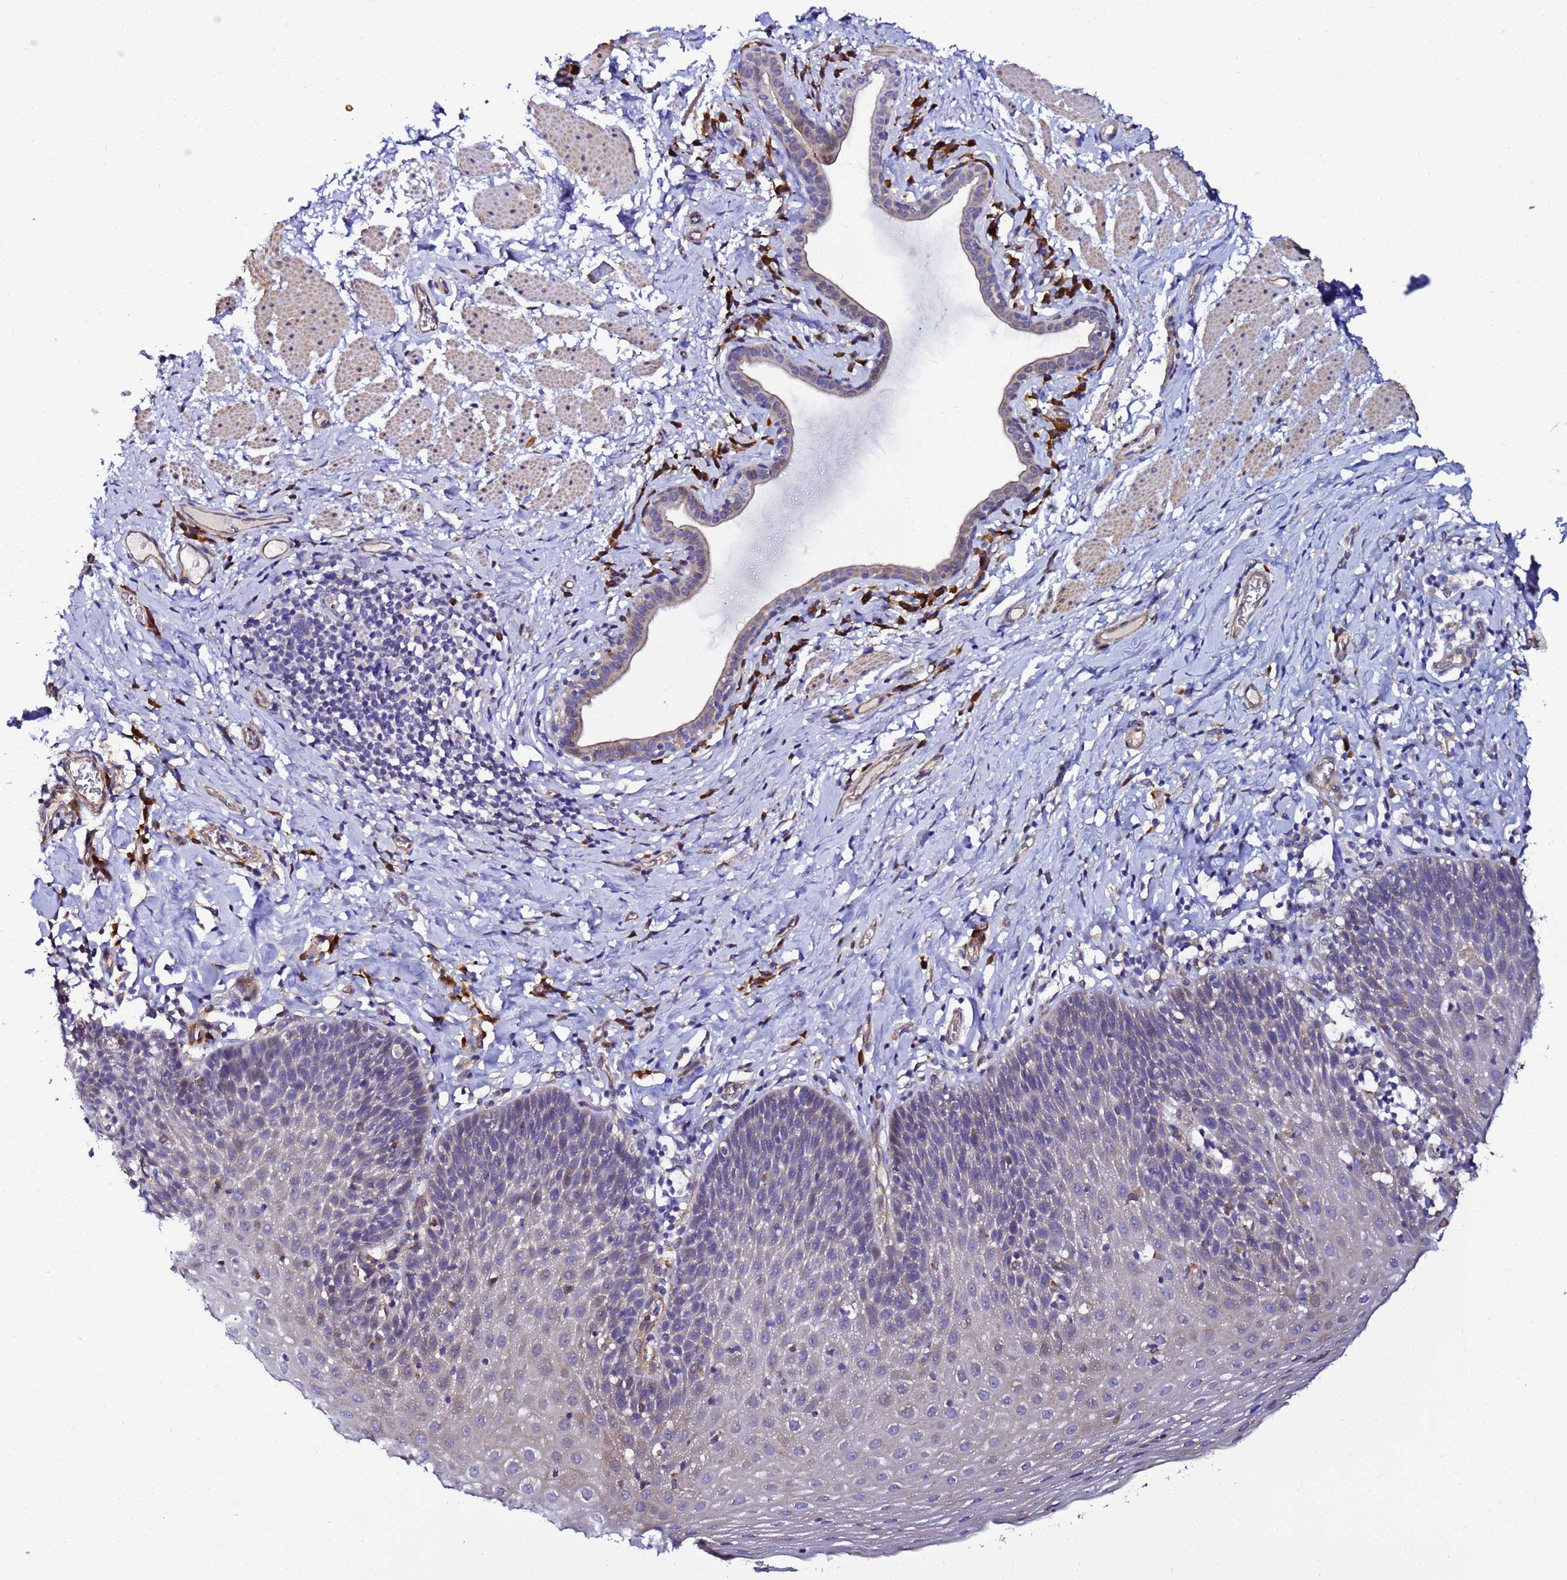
{"staining": {"intensity": "moderate", "quantity": "<25%", "location": "cytoplasmic/membranous"}, "tissue": "esophagus", "cell_type": "Squamous epithelial cells", "image_type": "normal", "snomed": [{"axis": "morphology", "description": "Normal tissue, NOS"}, {"axis": "topography", "description": "Esophagus"}], "caption": "Immunohistochemistry photomicrograph of normal human esophagus stained for a protein (brown), which reveals low levels of moderate cytoplasmic/membranous positivity in approximately <25% of squamous epithelial cells.", "gene": "JRKL", "patient": {"sex": "female", "age": 61}}